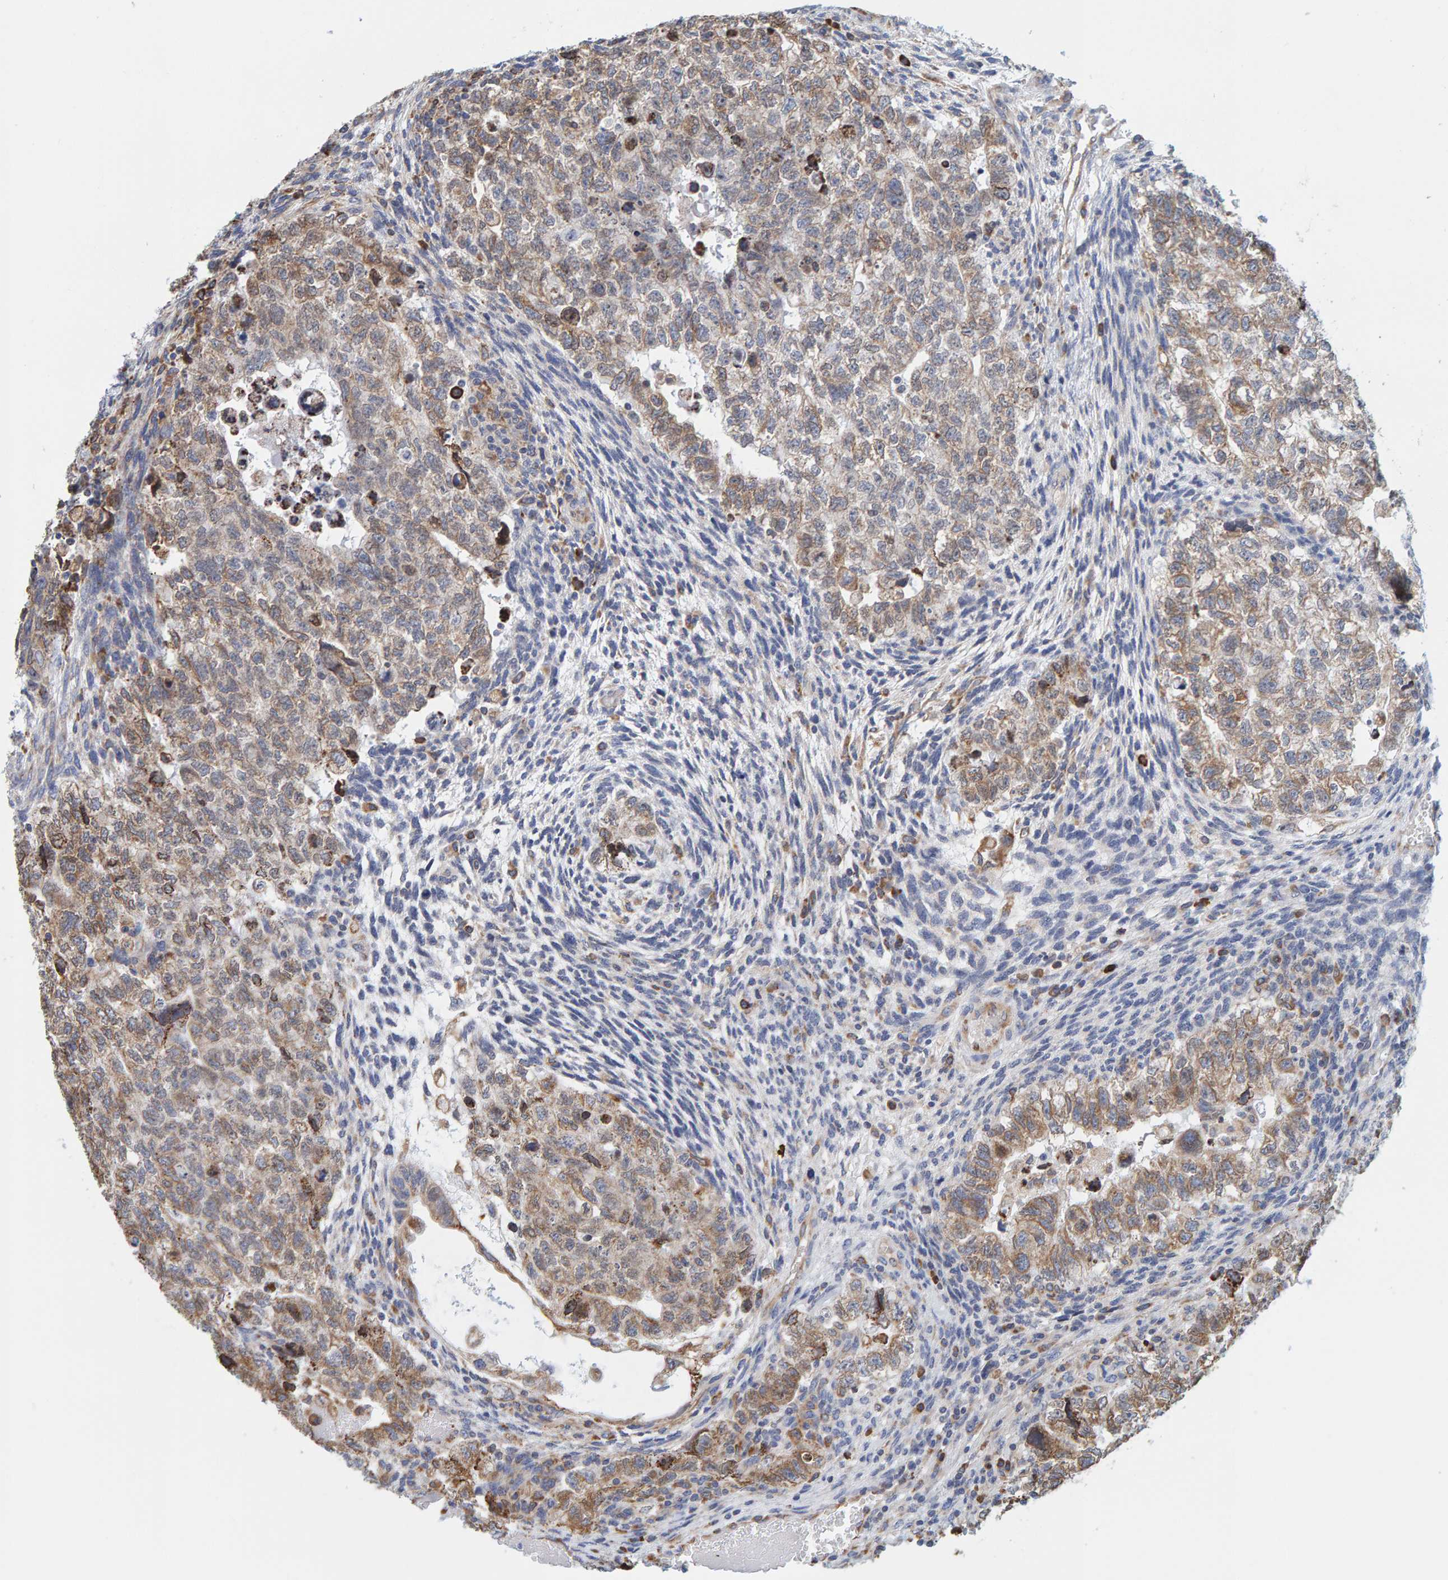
{"staining": {"intensity": "moderate", "quantity": ">75%", "location": "cytoplasmic/membranous"}, "tissue": "testis cancer", "cell_type": "Tumor cells", "image_type": "cancer", "snomed": [{"axis": "morphology", "description": "Carcinoma, Embryonal, NOS"}, {"axis": "topography", "description": "Testis"}], "caption": "Protein staining of embryonal carcinoma (testis) tissue exhibits moderate cytoplasmic/membranous staining in about >75% of tumor cells.", "gene": "SGPL1", "patient": {"sex": "male", "age": 36}}